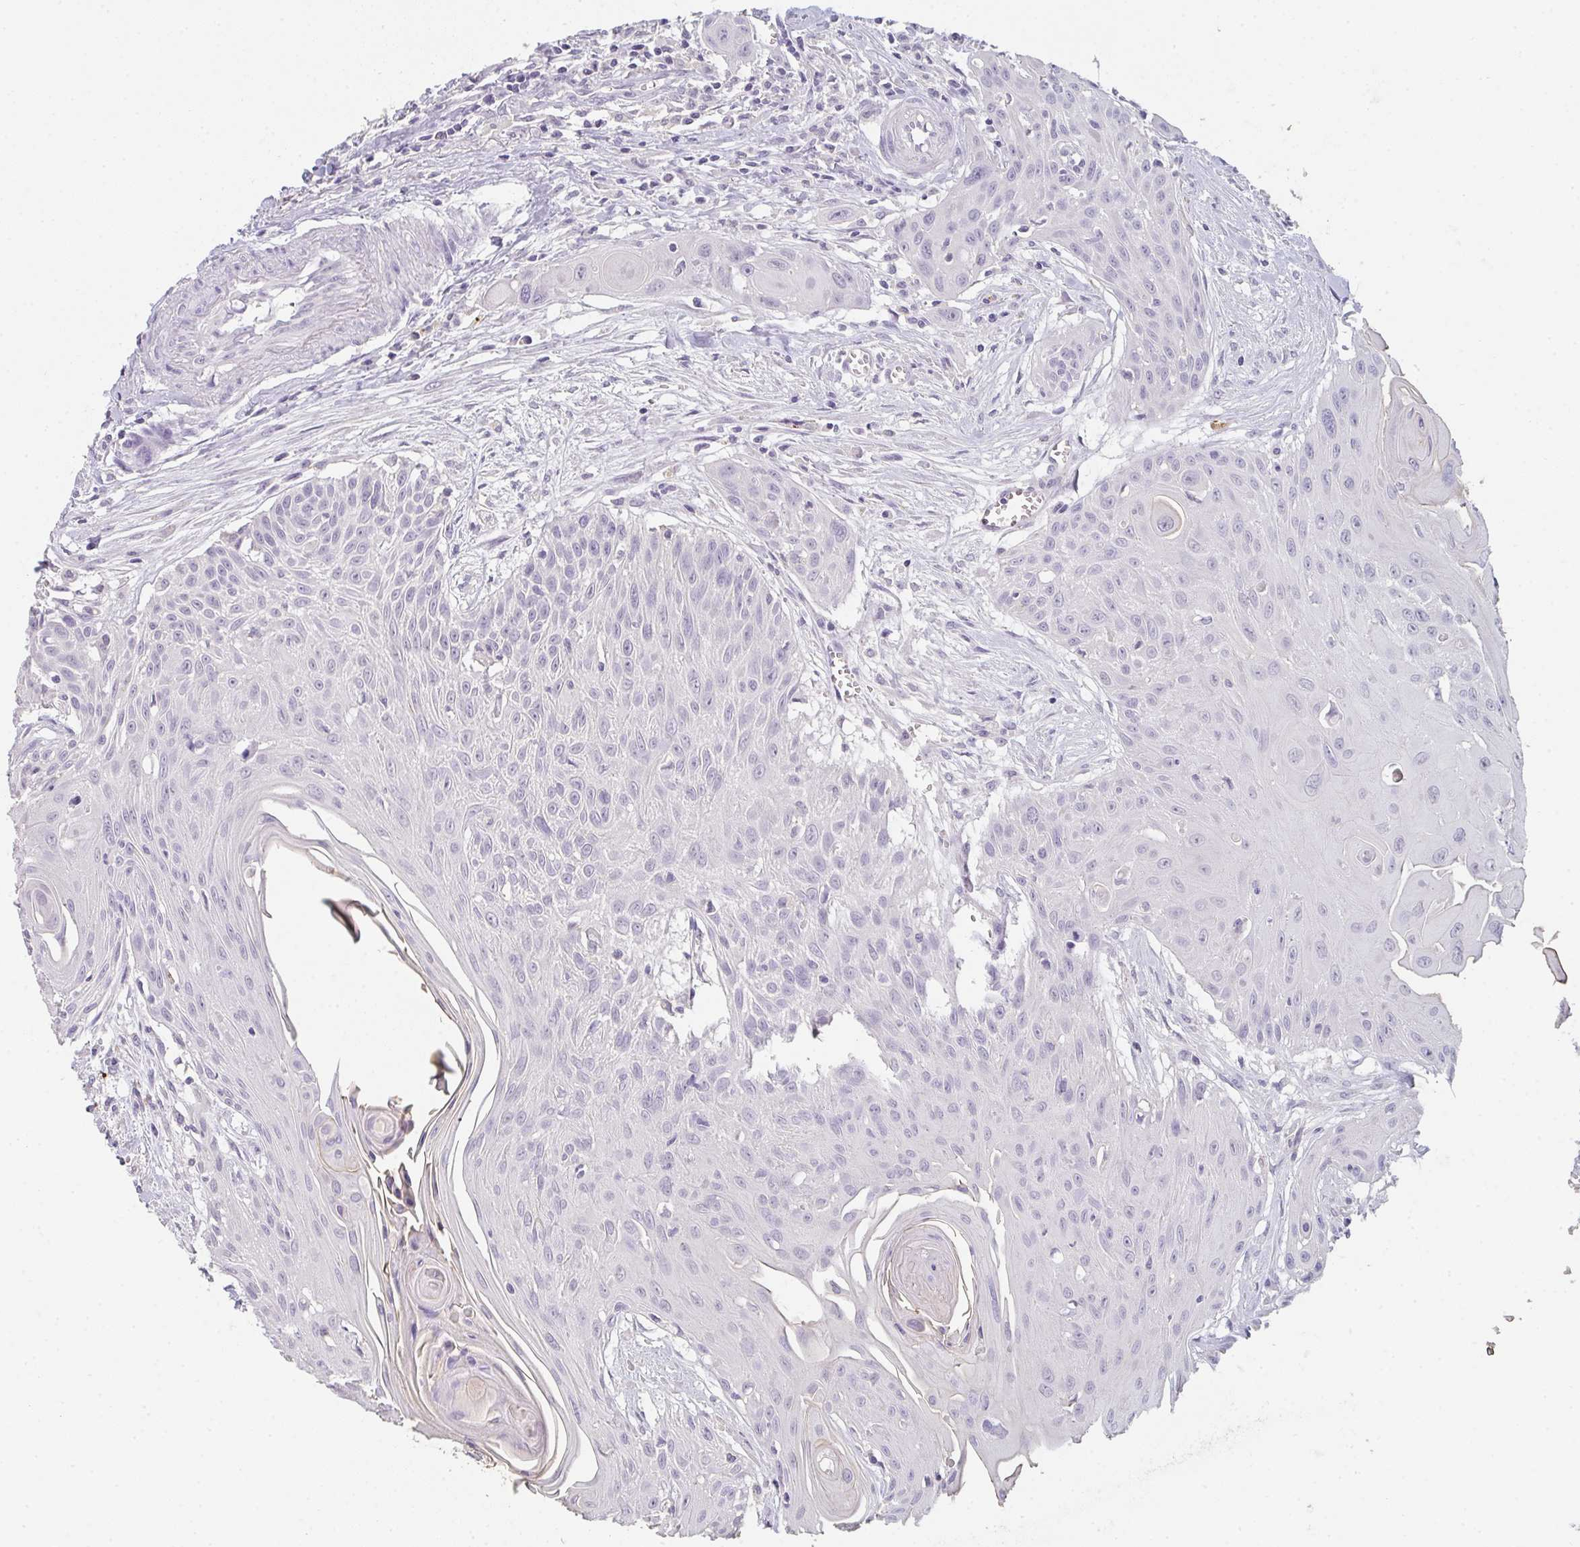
{"staining": {"intensity": "negative", "quantity": "none", "location": "none"}, "tissue": "head and neck cancer", "cell_type": "Tumor cells", "image_type": "cancer", "snomed": [{"axis": "morphology", "description": "Squamous cell carcinoma, NOS"}, {"axis": "topography", "description": "Lymph node"}, {"axis": "topography", "description": "Salivary gland"}, {"axis": "topography", "description": "Head-Neck"}], "caption": "A photomicrograph of squamous cell carcinoma (head and neck) stained for a protein reveals no brown staining in tumor cells.", "gene": "C1QTNF8", "patient": {"sex": "female", "age": 74}}